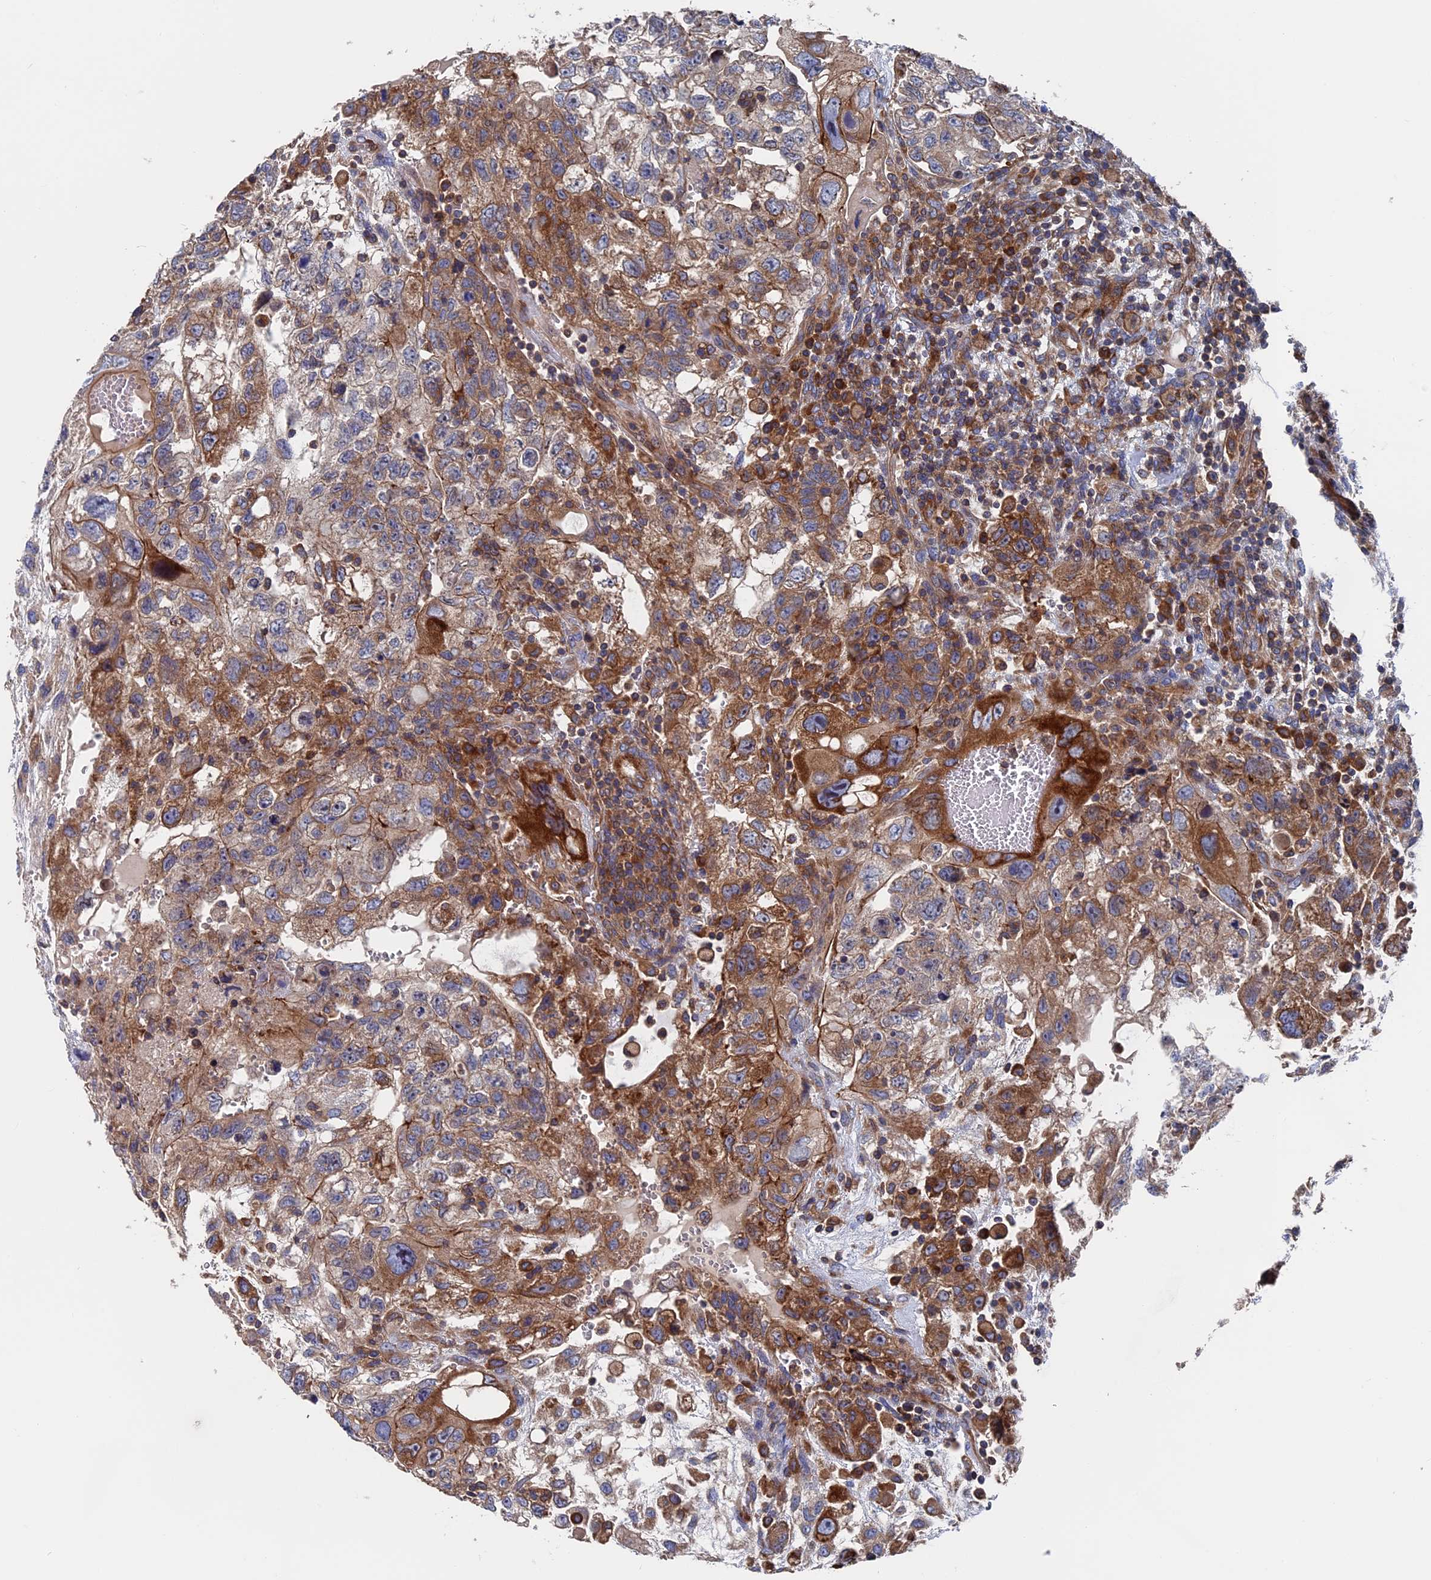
{"staining": {"intensity": "moderate", "quantity": ">75%", "location": "cytoplasmic/membranous"}, "tissue": "testis cancer", "cell_type": "Tumor cells", "image_type": "cancer", "snomed": [{"axis": "morphology", "description": "Carcinoma, Embryonal, NOS"}, {"axis": "topography", "description": "Testis"}], "caption": "The immunohistochemical stain labels moderate cytoplasmic/membranous positivity in tumor cells of embryonal carcinoma (testis) tissue.", "gene": "DNAJC3", "patient": {"sex": "male", "age": 36}}